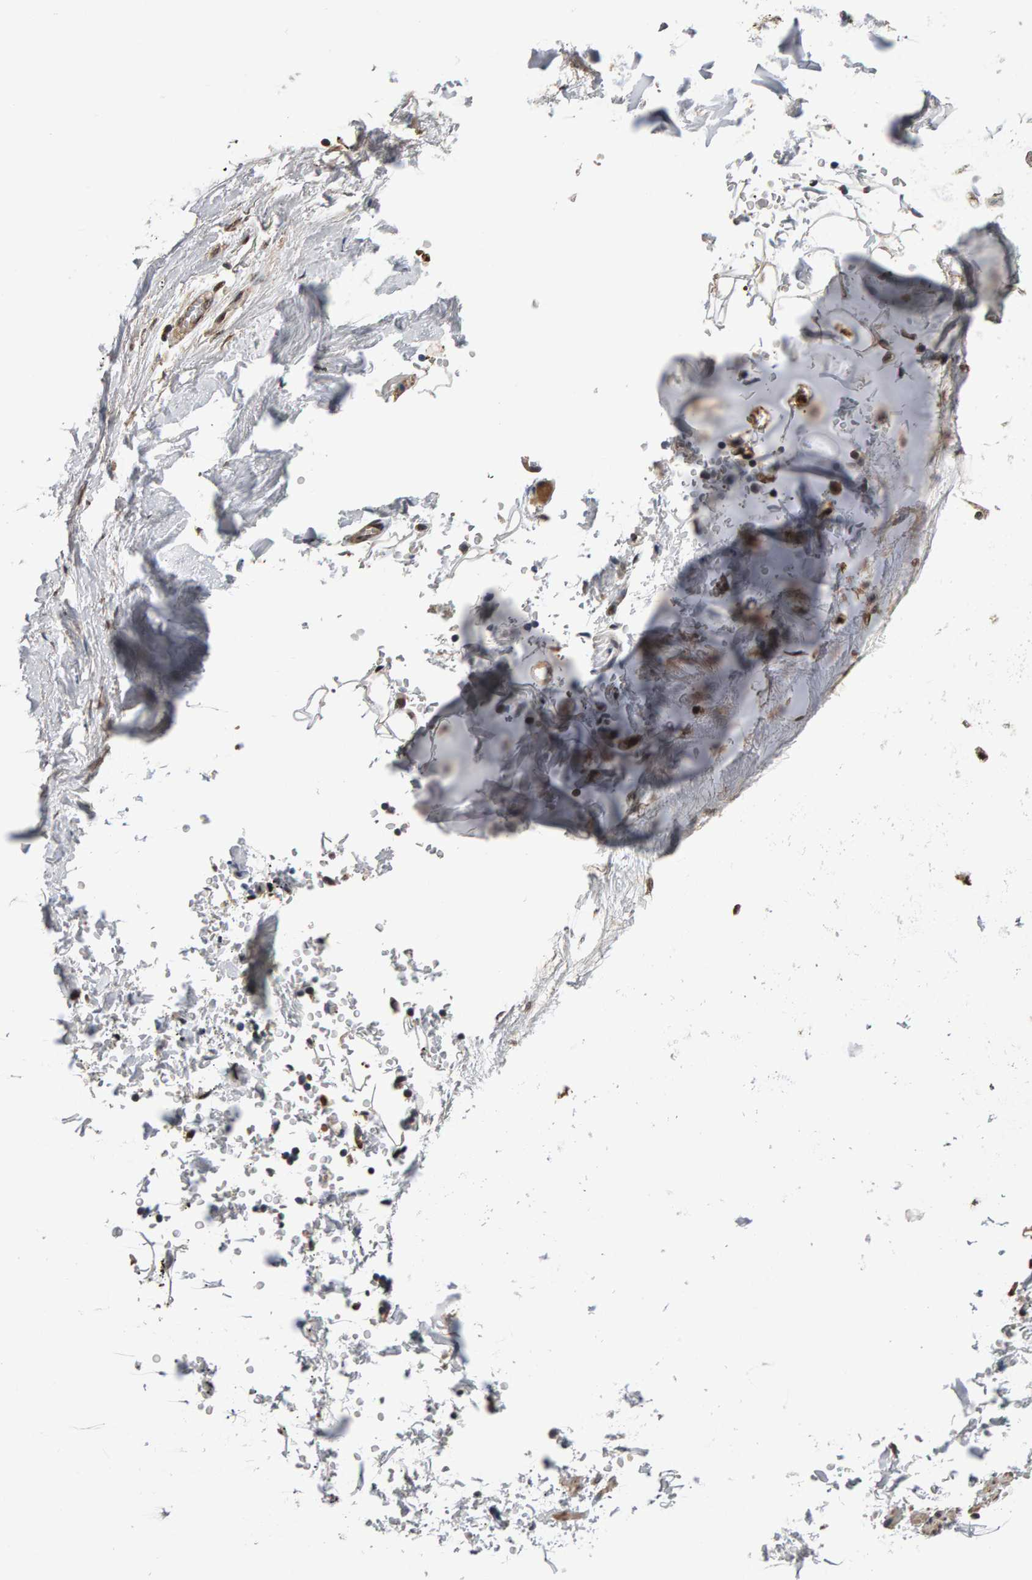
{"staining": {"intensity": "moderate", "quantity": "25%-75%", "location": "cytoplasmic/membranous"}, "tissue": "adipose tissue", "cell_type": "Adipocytes", "image_type": "normal", "snomed": [{"axis": "morphology", "description": "Normal tissue, NOS"}, {"axis": "topography", "description": "Cartilage tissue"}, {"axis": "topography", "description": "Lung"}], "caption": "Unremarkable adipose tissue exhibits moderate cytoplasmic/membranous staining in approximately 25%-75% of adipocytes.", "gene": "COASY", "patient": {"sex": "female", "age": 77}}